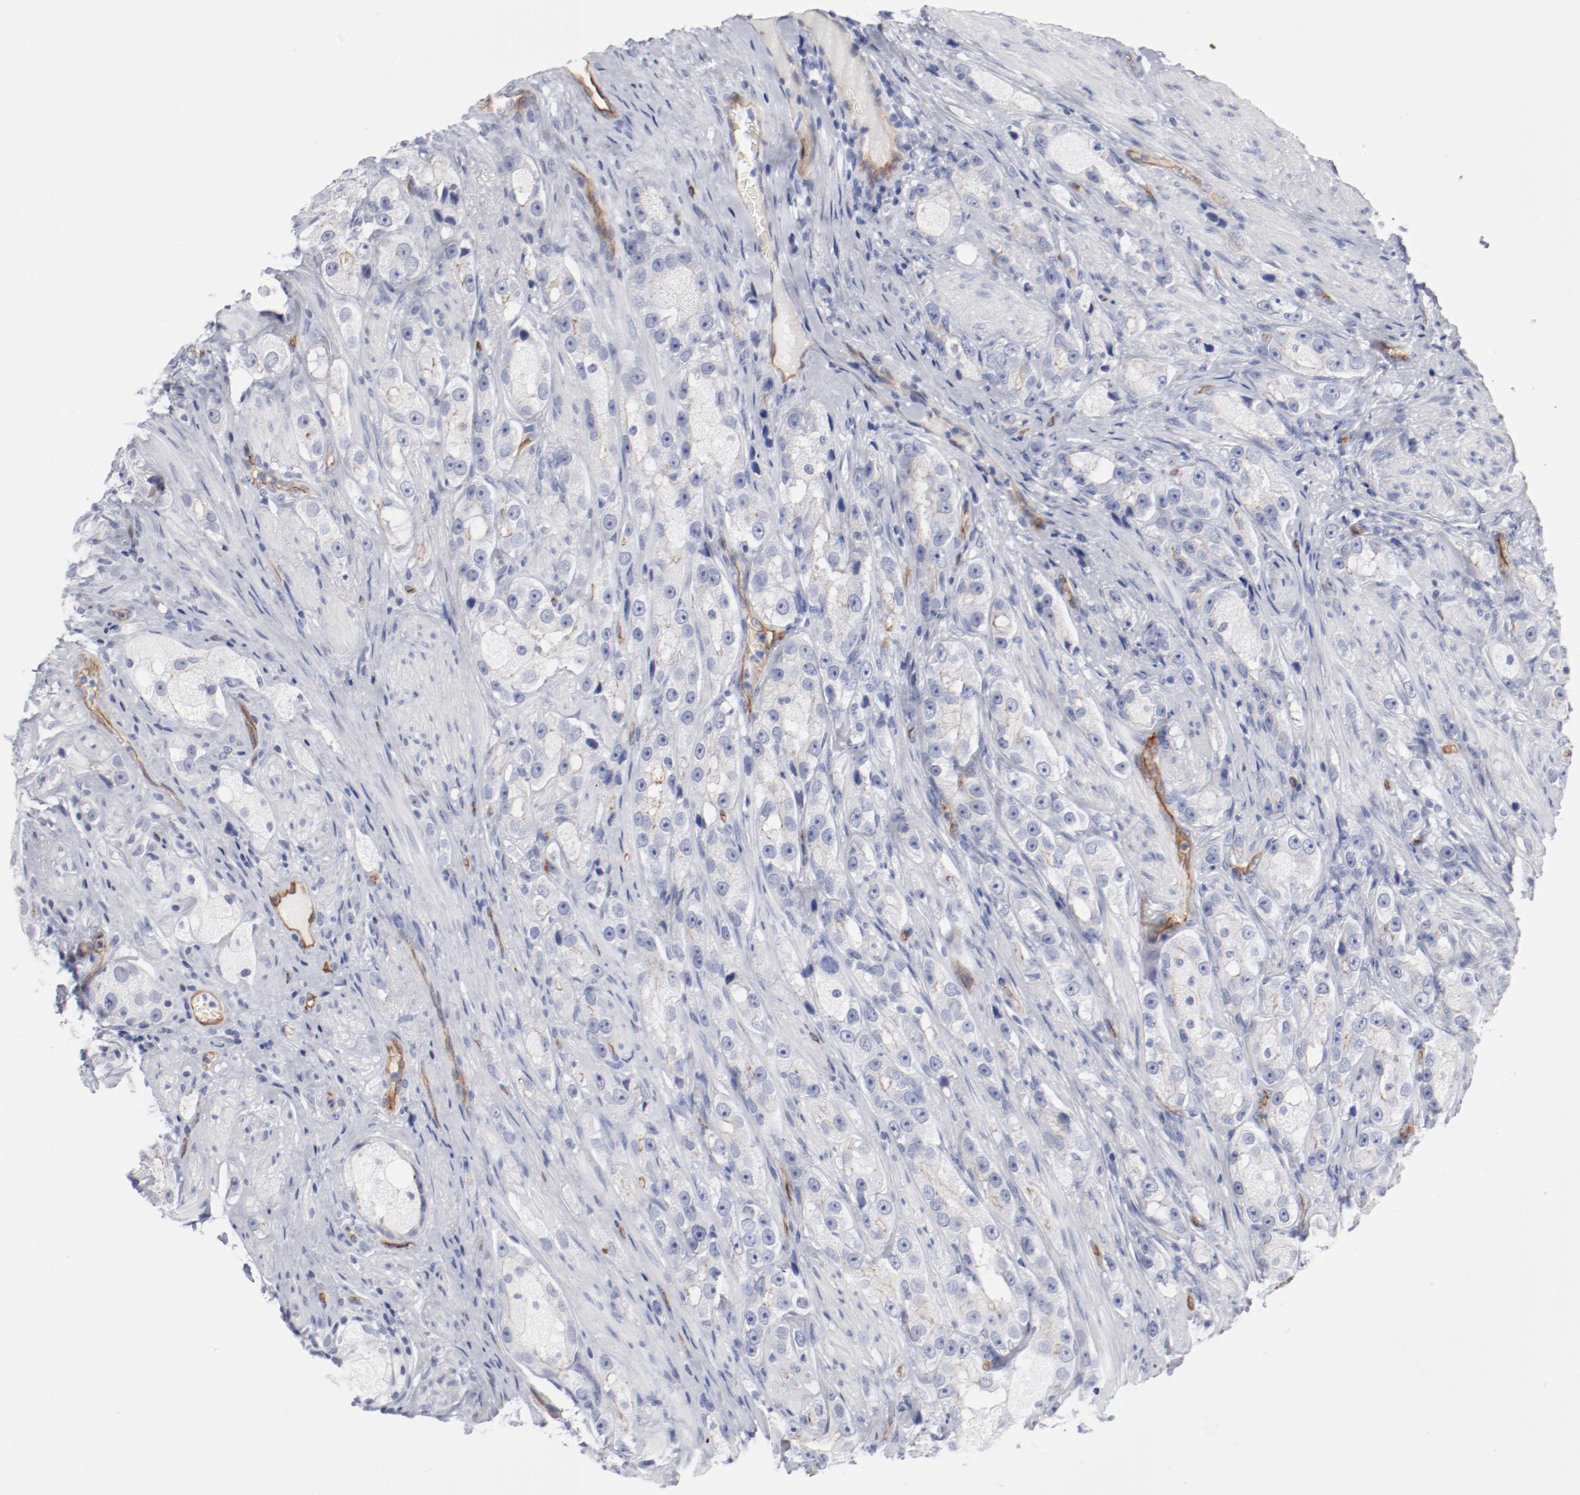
{"staining": {"intensity": "weak", "quantity": "<25%", "location": "cytoplasmic/membranous"}, "tissue": "prostate cancer", "cell_type": "Tumor cells", "image_type": "cancer", "snomed": [{"axis": "morphology", "description": "Adenocarcinoma, High grade"}, {"axis": "topography", "description": "Prostate"}], "caption": "Immunohistochemistry (IHC) of prostate adenocarcinoma (high-grade) demonstrates no staining in tumor cells.", "gene": "SHANK3", "patient": {"sex": "male", "age": 63}}